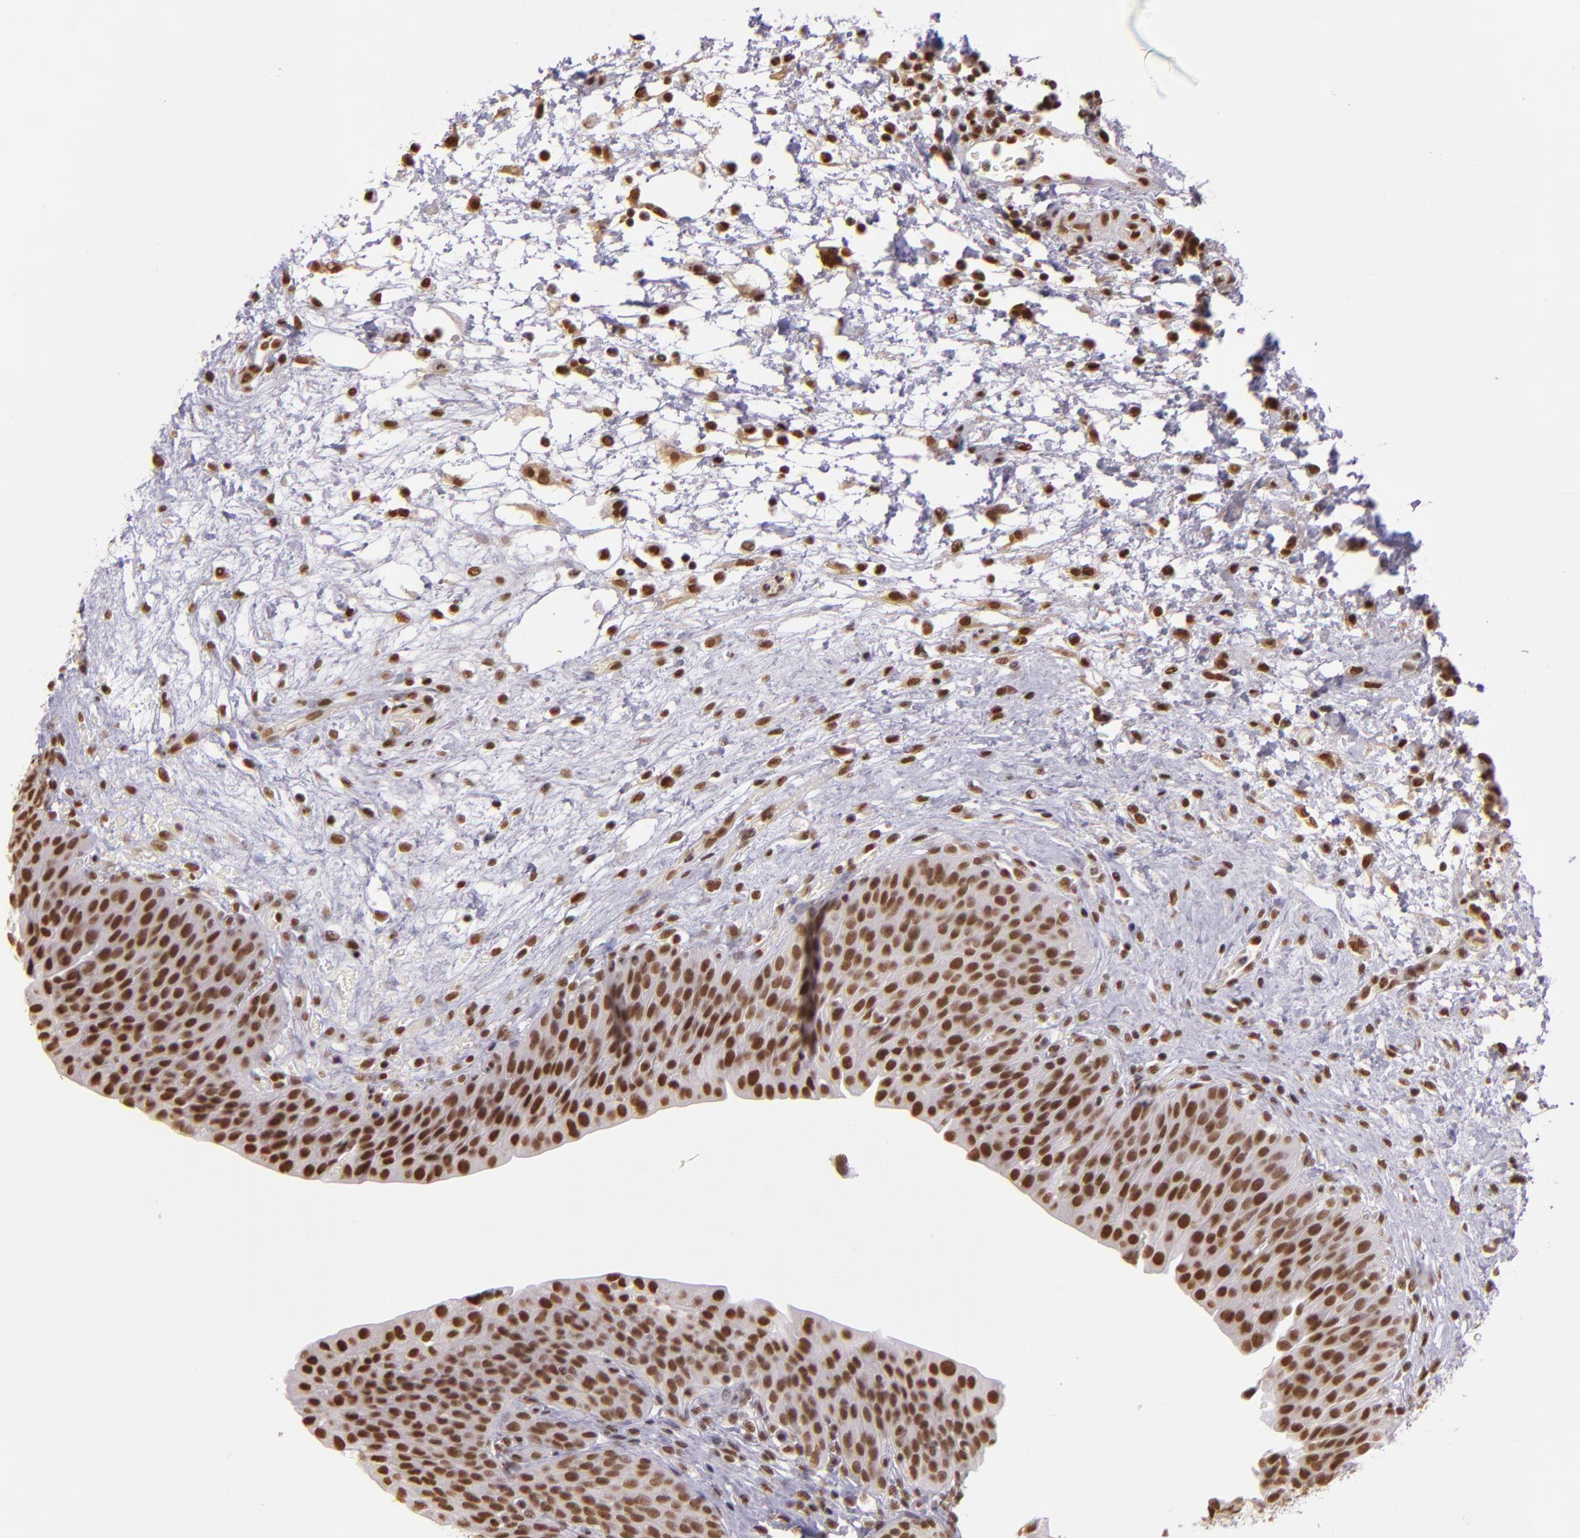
{"staining": {"intensity": "strong", "quantity": ">75%", "location": "nuclear"}, "tissue": "urinary bladder", "cell_type": "Urothelial cells", "image_type": "normal", "snomed": [{"axis": "morphology", "description": "Normal tissue, NOS"}, {"axis": "topography", "description": "Smooth muscle"}, {"axis": "topography", "description": "Urinary bladder"}], "caption": "IHC micrograph of benign urinary bladder stained for a protein (brown), which demonstrates high levels of strong nuclear staining in approximately >75% of urothelial cells.", "gene": "USF1", "patient": {"sex": "male", "age": 35}}